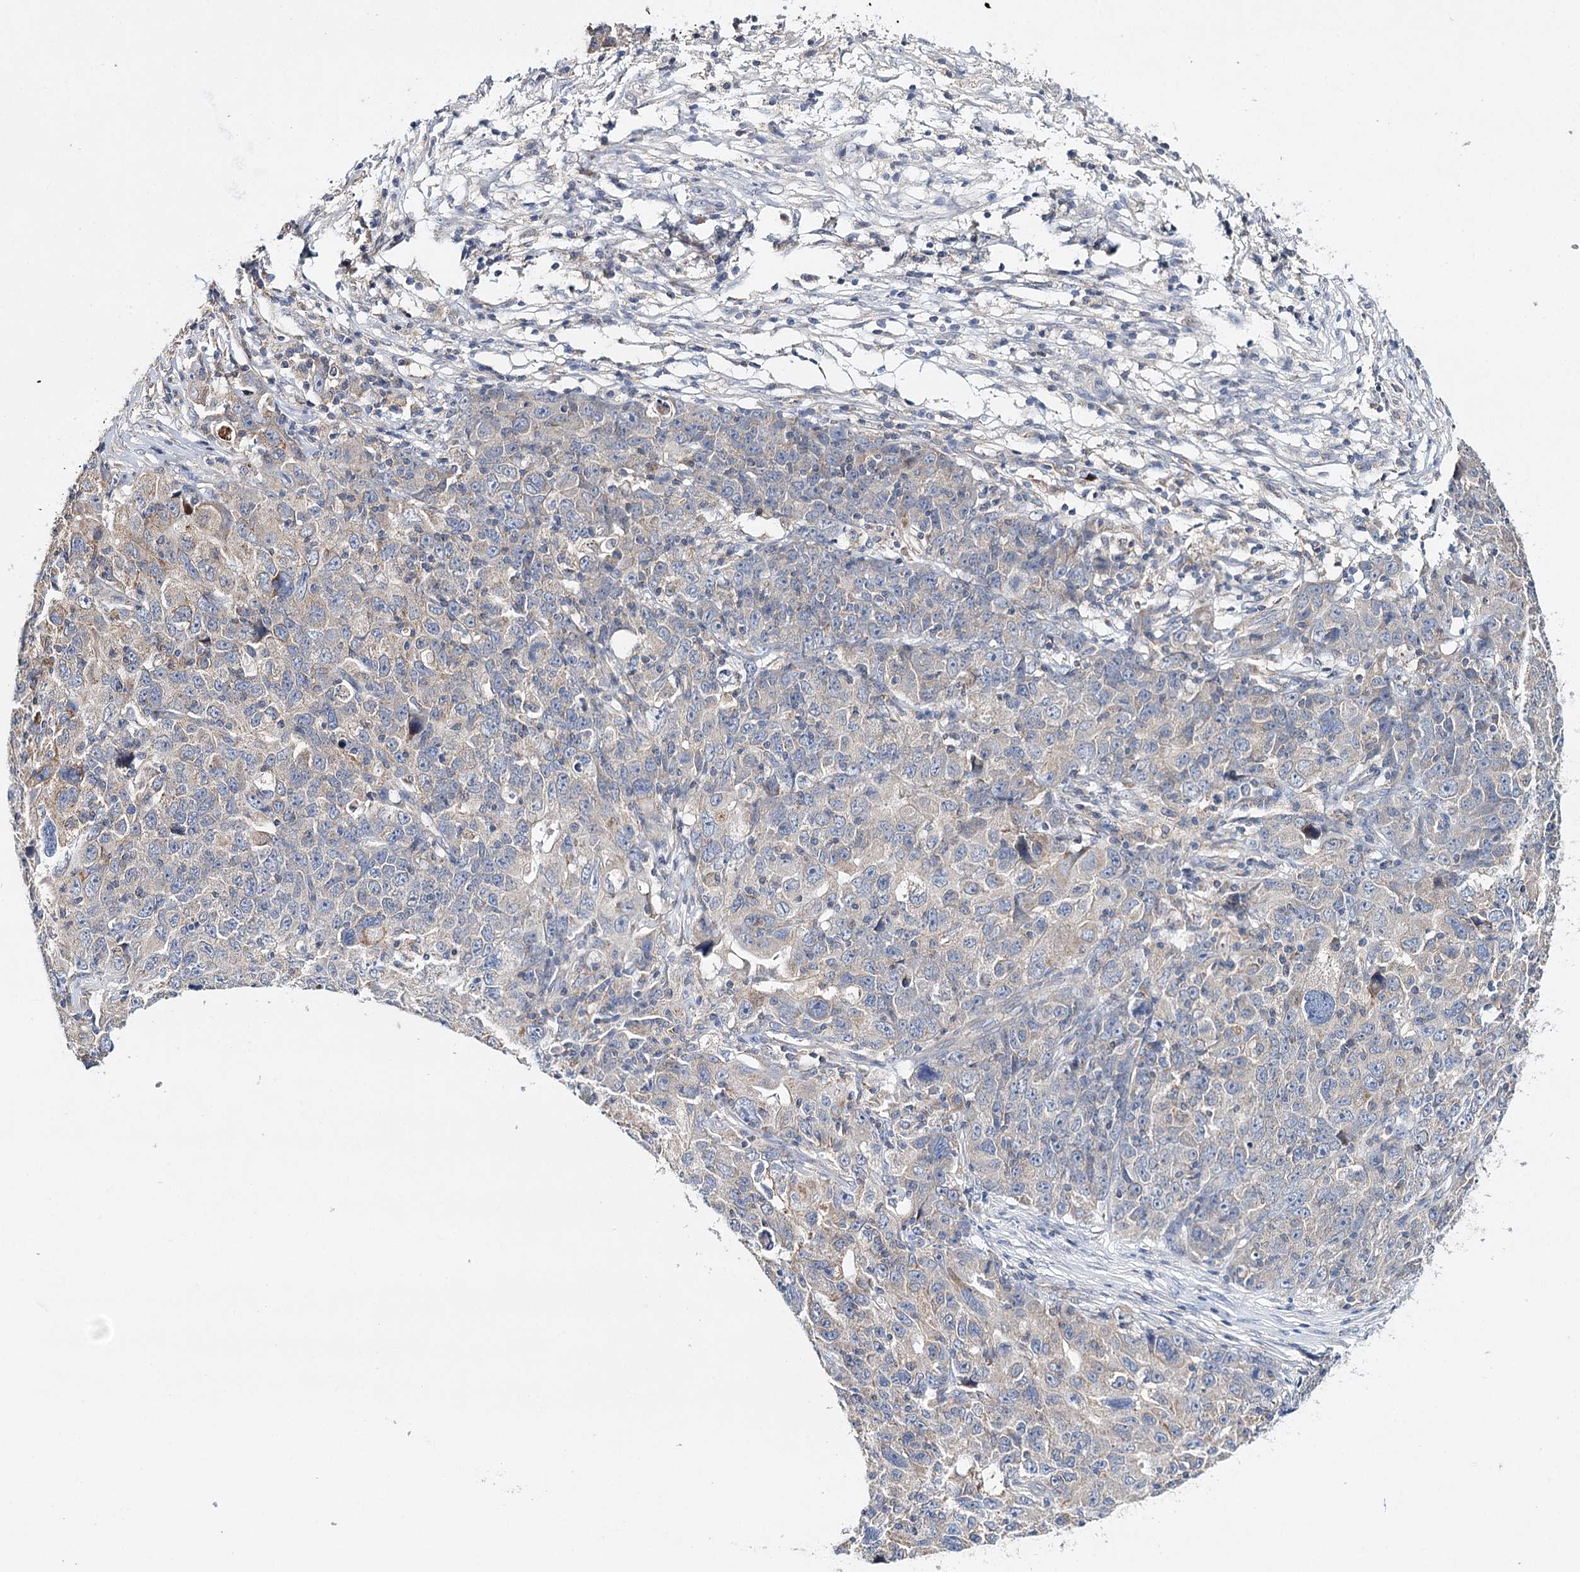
{"staining": {"intensity": "negative", "quantity": "none", "location": "none"}, "tissue": "ovarian cancer", "cell_type": "Tumor cells", "image_type": "cancer", "snomed": [{"axis": "morphology", "description": "Carcinoma, endometroid"}, {"axis": "topography", "description": "Ovary"}], "caption": "Micrograph shows no protein staining in tumor cells of endometroid carcinoma (ovarian) tissue.", "gene": "CFAP46", "patient": {"sex": "female", "age": 42}}